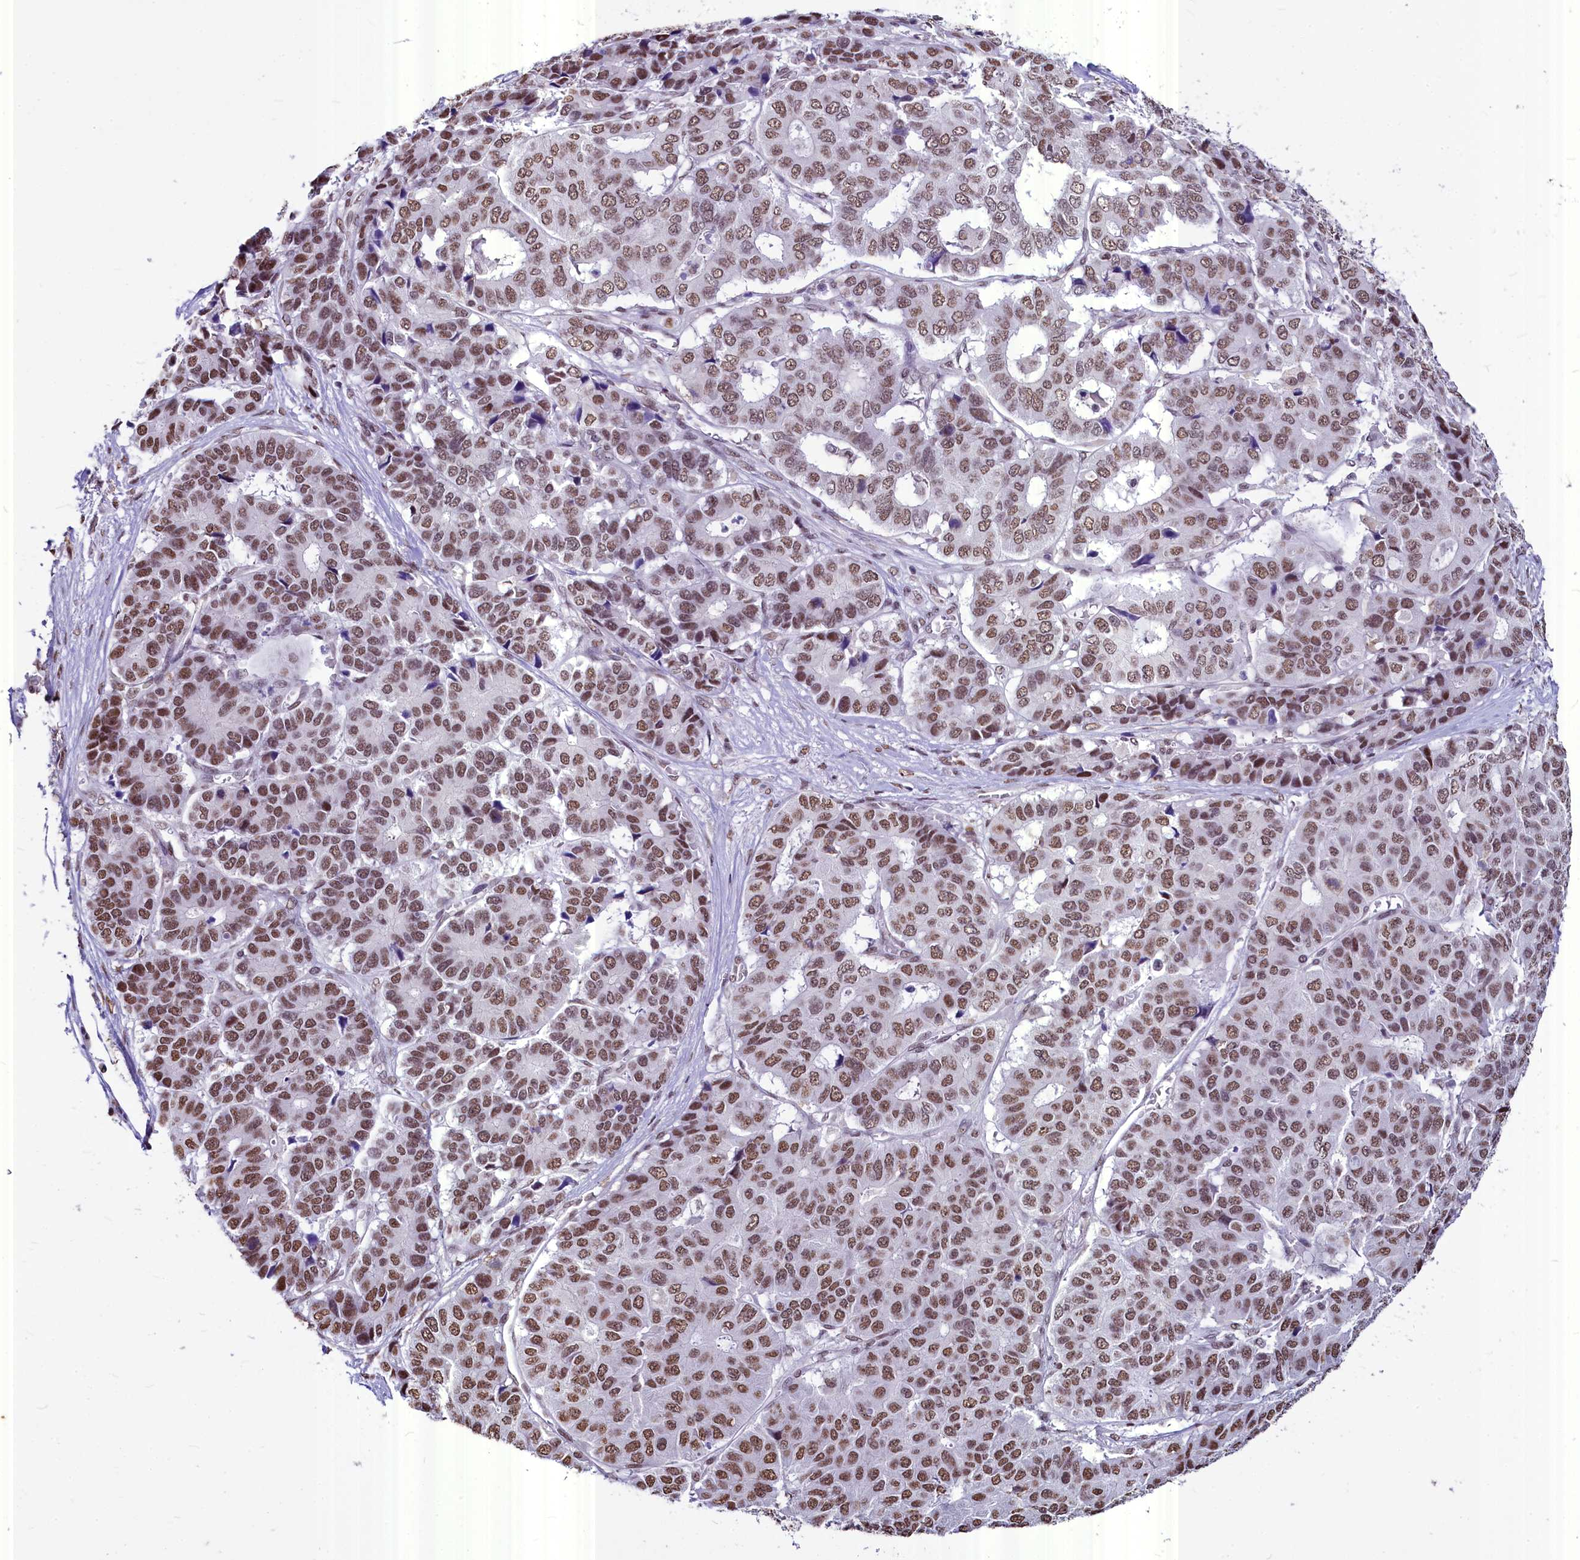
{"staining": {"intensity": "moderate", "quantity": ">75%", "location": "nuclear"}, "tissue": "pancreatic cancer", "cell_type": "Tumor cells", "image_type": "cancer", "snomed": [{"axis": "morphology", "description": "Adenocarcinoma, NOS"}, {"axis": "topography", "description": "Pancreas"}], "caption": "Protein staining by immunohistochemistry demonstrates moderate nuclear staining in approximately >75% of tumor cells in pancreatic cancer (adenocarcinoma).", "gene": "PARPBP", "patient": {"sex": "male", "age": 50}}